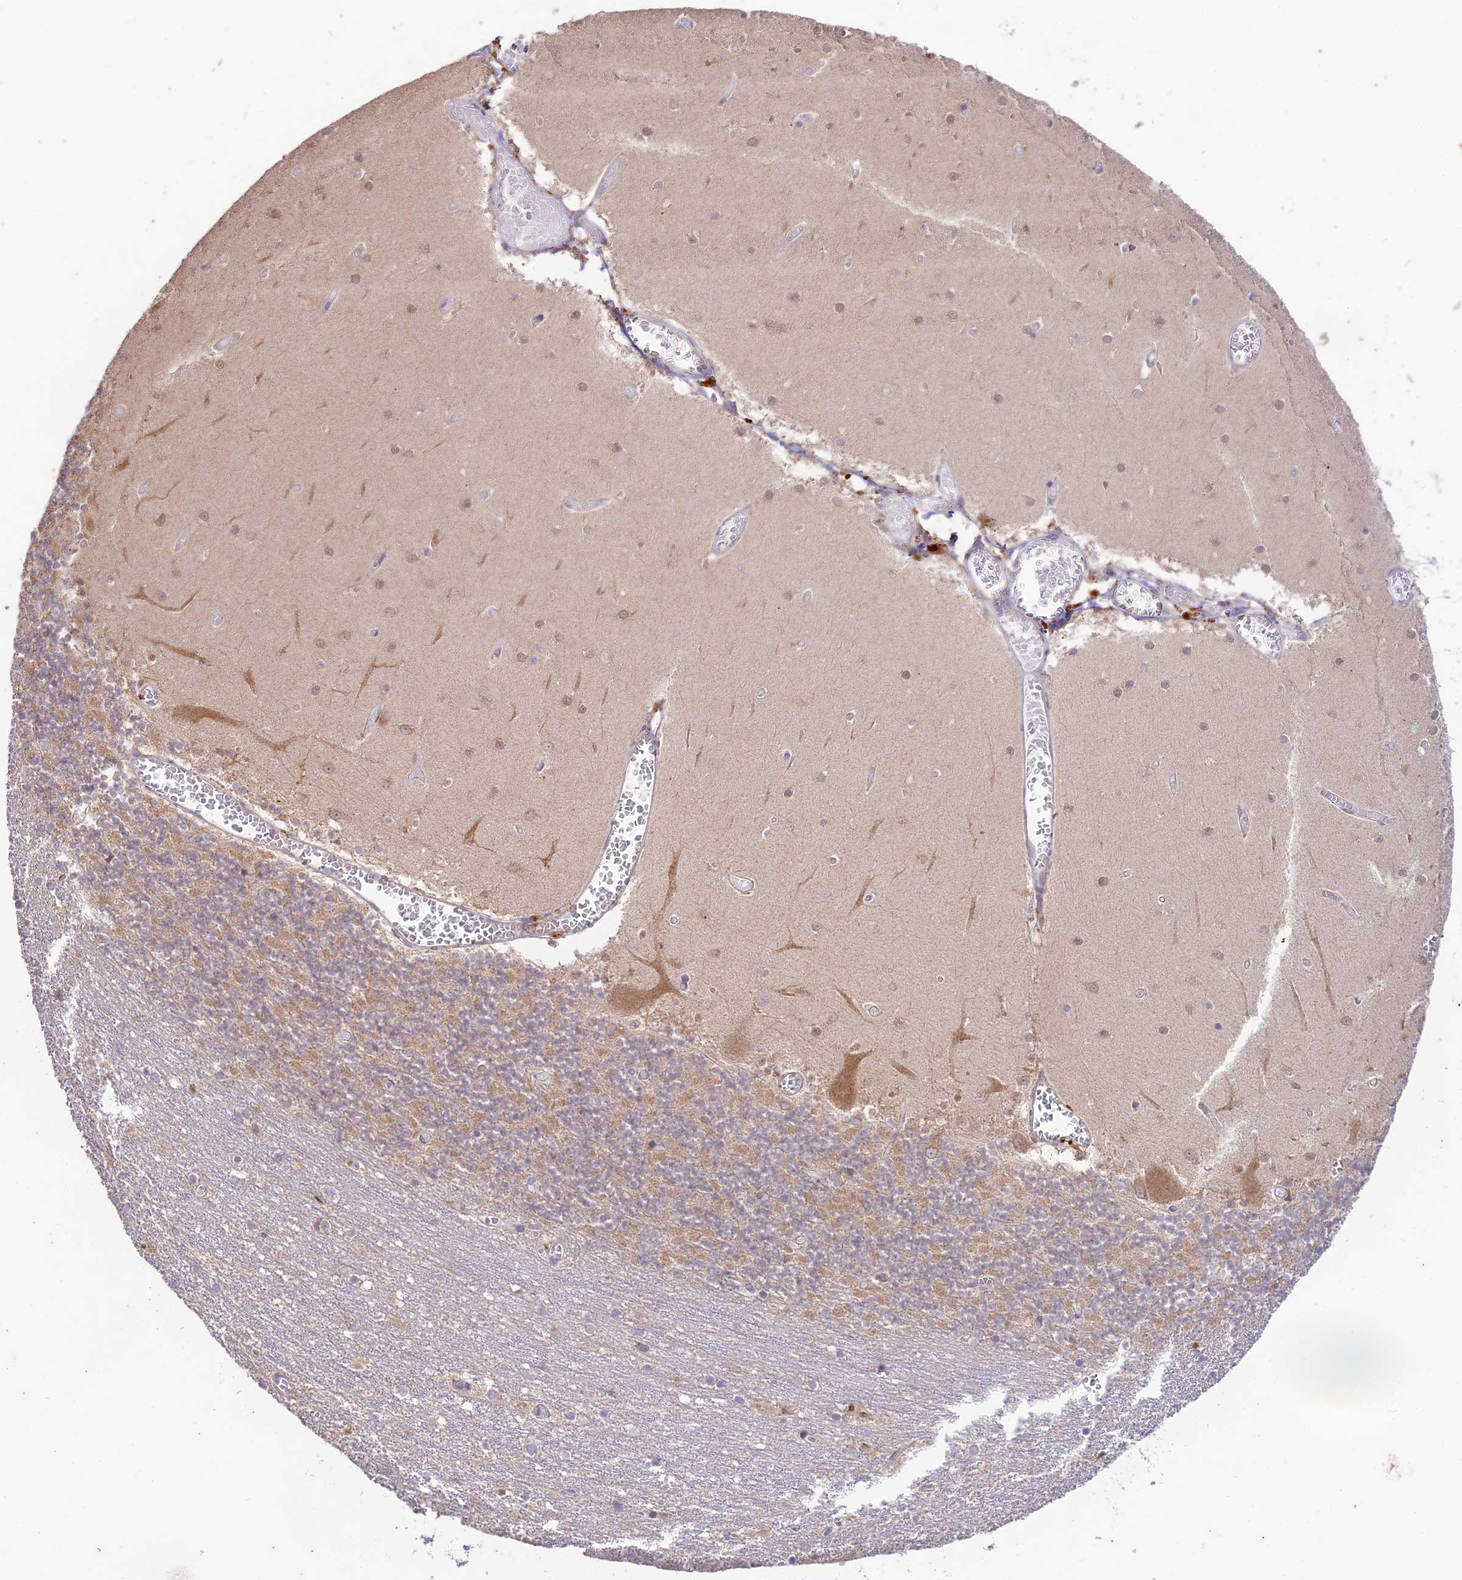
{"staining": {"intensity": "moderate", "quantity": "<25%", "location": "cytoplasmic/membranous"}, "tissue": "cerebellum", "cell_type": "Cells in granular layer", "image_type": "normal", "snomed": [{"axis": "morphology", "description": "Normal tissue, NOS"}, {"axis": "topography", "description": "Cerebellum"}], "caption": "Cerebellum stained with DAB immunohistochemistry (IHC) shows low levels of moderate cytoplasmic/membranous positivity in about <25% of cells in granular layer. The protein of interest is shown in brown color, while the nuclei are stained blue.", "gene": "TMEM259", "patient": {"sex": "female", "age": 28}}